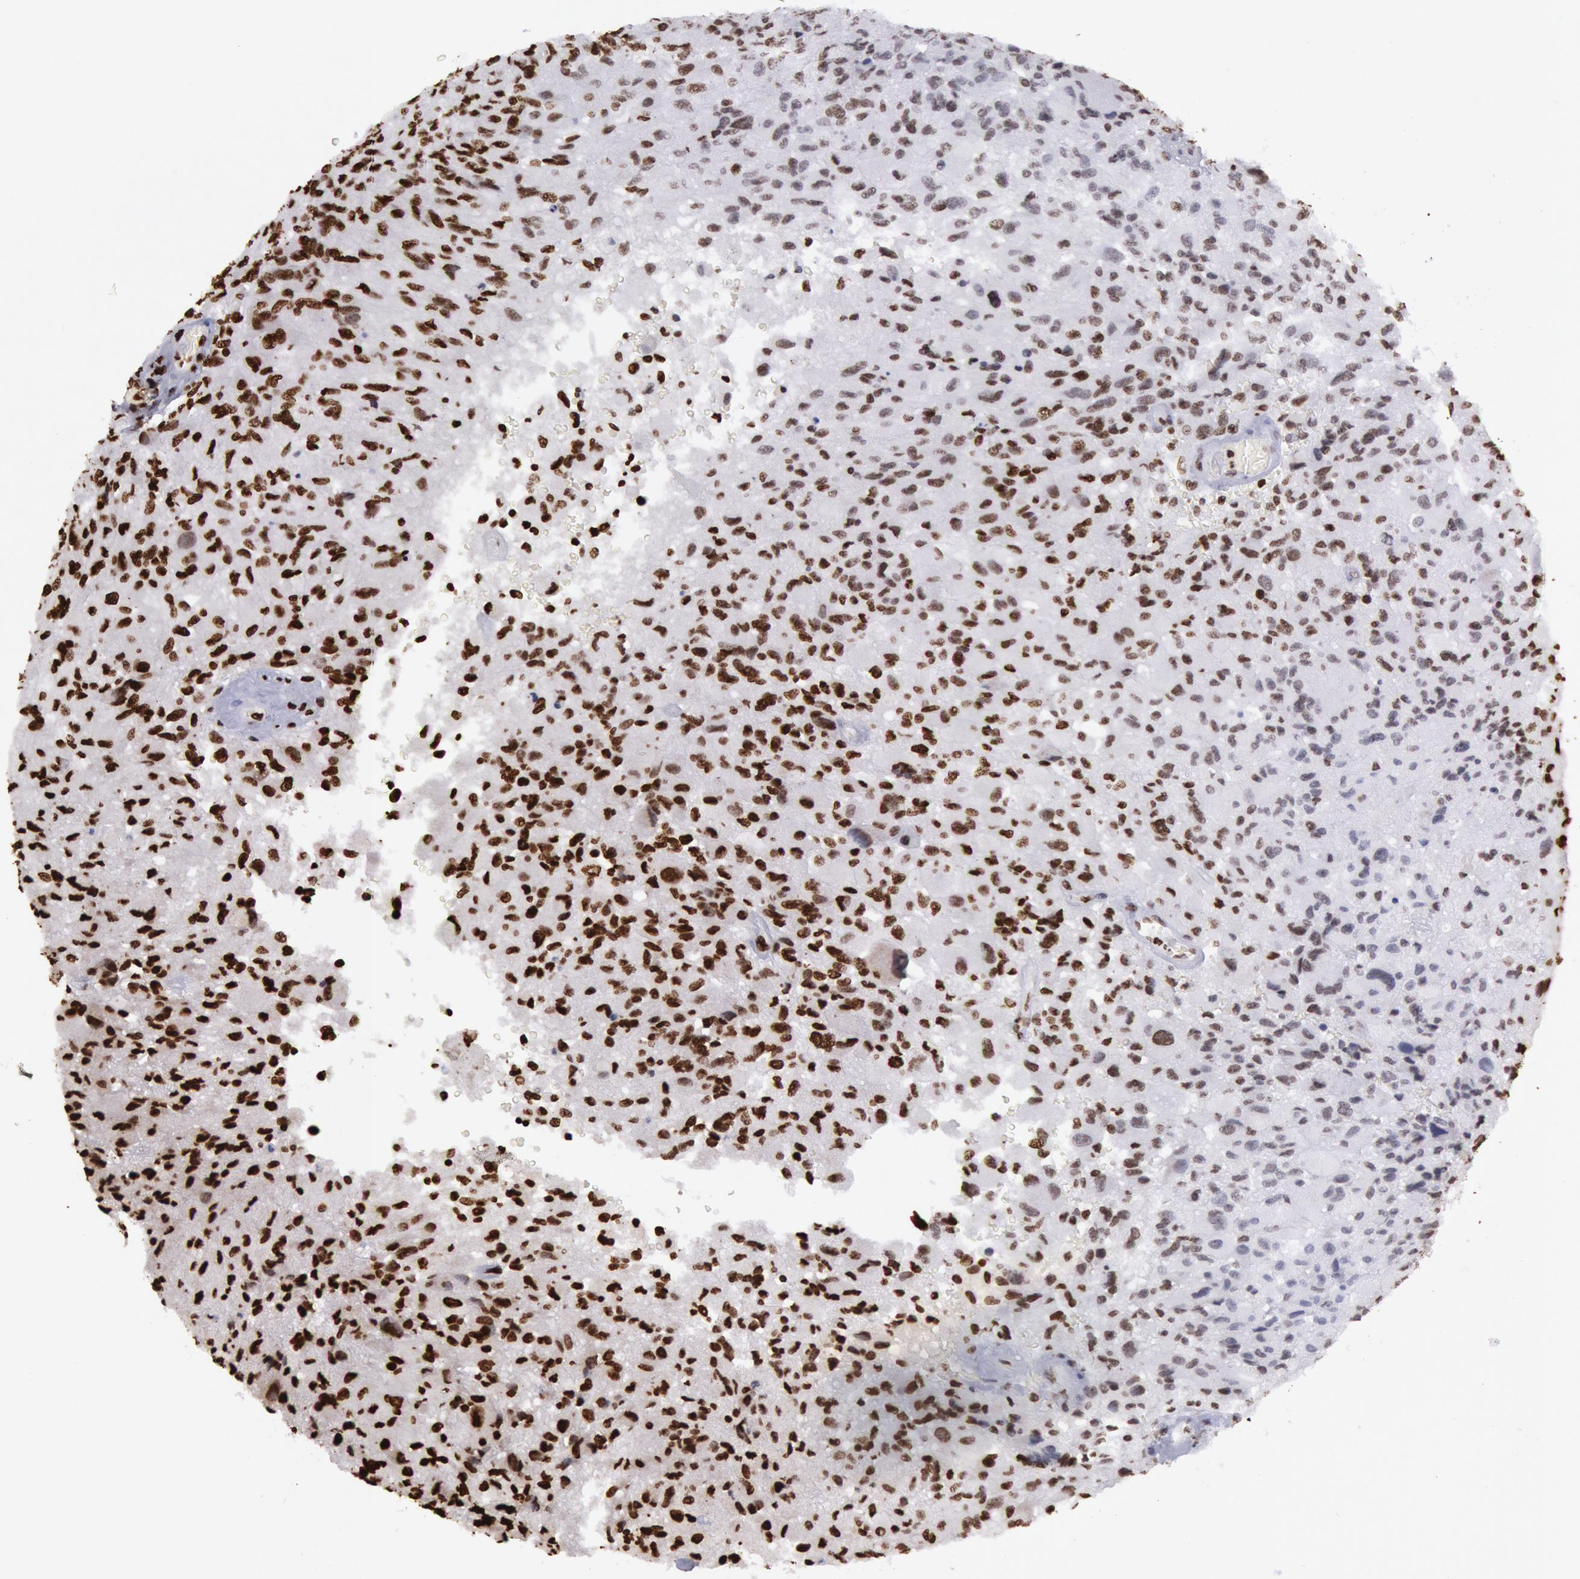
{"staining": {"intensity": "strong", "quantity": ">75%", "location": "nuclear"}, "tissue": "glioma", "cell_type": "Tumor cells", "image_type": "cancer", "snomed": [{"axis": "morphology", "description": "Glioma, malignant, High grade"}, {"axis": "topography", "description": "Brain"}], "caption": "Glioma stained with IHC shows strong nuclear positivity in approximately >75% of tumor cells. (Stains: DAB in brown, nuclei in blue, Microscopy: brightfield microscopy at high magnification).", "gene": "H3-4", "patient": {"sex": "male", "age": 69}}